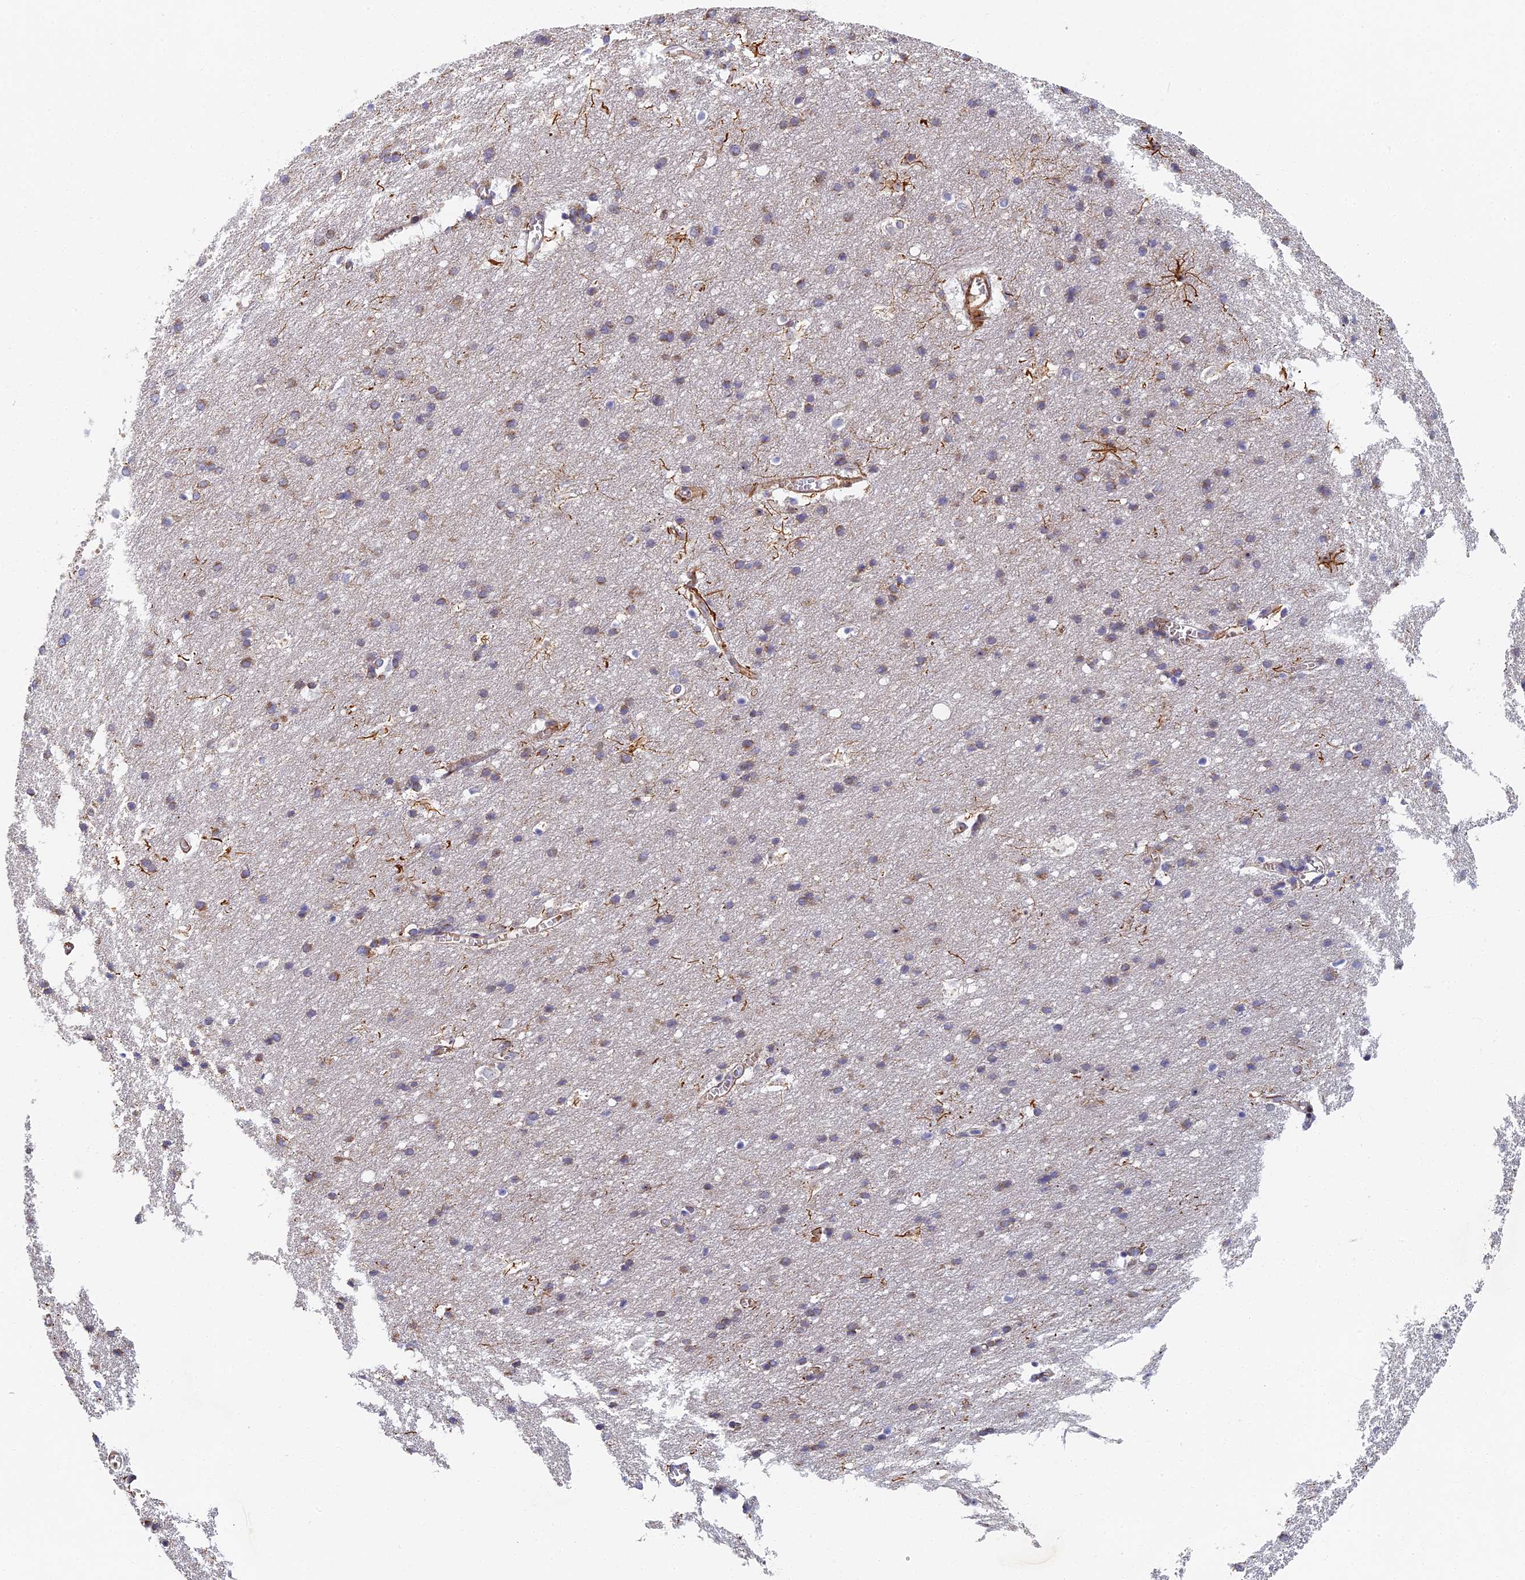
{"staining": {"intensity": "moderate", "quantity": ">75%", "location": "cytoplasmic/membranous"}, "tissue": "cerebral cortex", "cell_type": "Endothelial cells", "image_type": "normal", "snomed": [{"axis": "morphology", "description": "Normal tissue, NOS"}, {"axis": "topography", "description": "Cerebral cortex"}], "caption": "Immunohistochemical staining of unremarkable human cerebral cortex demonstrates >75% levels of moderate cytoplasmic/membranous protein expression in about >75% of endothelial cells. Using DAB (brown) and hematoxylin (blue) stains, captured at high magnification using brightfield microscopy.", "gene": "ABCB10", "patient": {"sex": "male", "age": 54}}